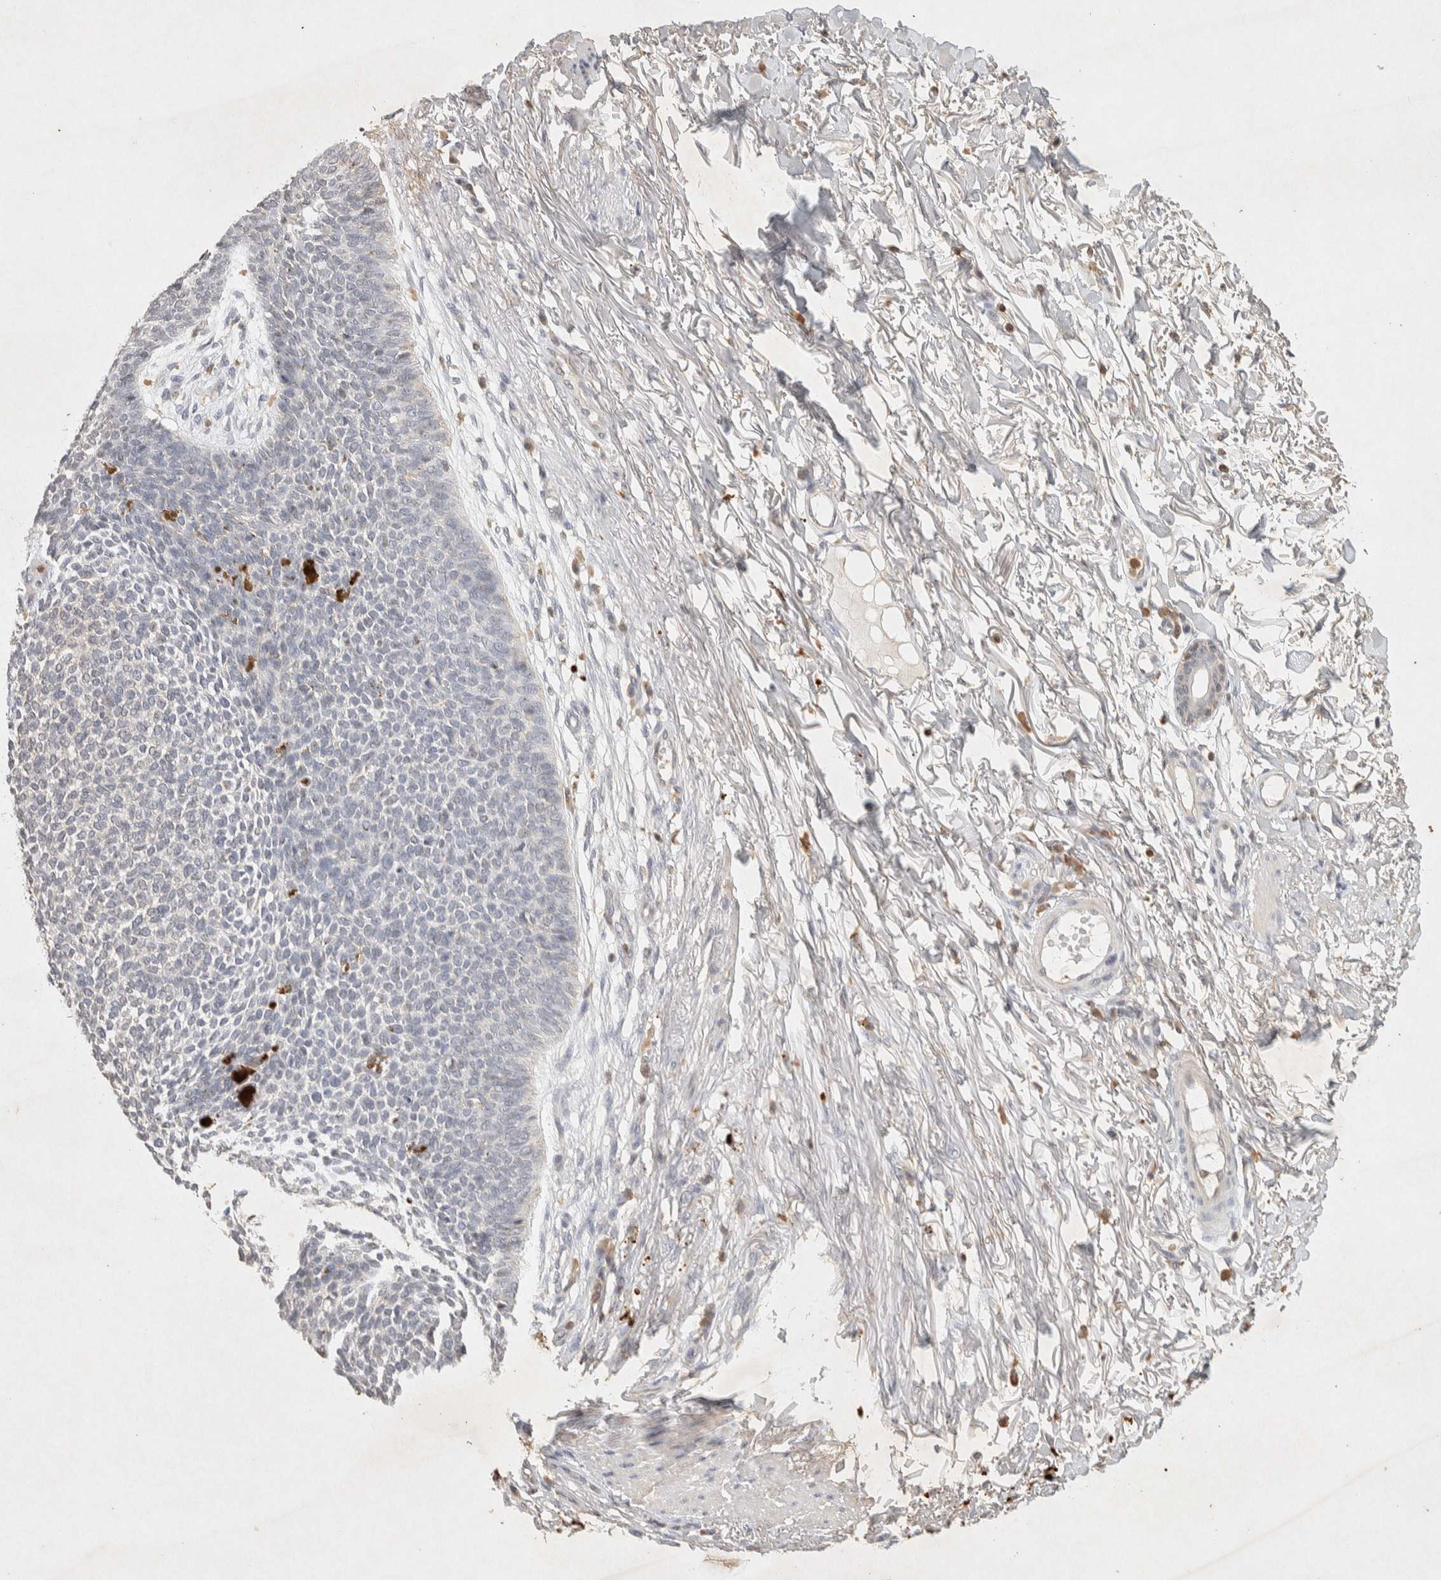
{"staining": {"intensity": "negative", "quantity": "none", "location": "none"}, "tissue": "skin cancer", "cell_type": "Tumor cells", "image_type": "cancer", "snomed": [{"axis": "morphology", "description": "Basal cell carcinoma"}, {"axis": "topography", "description": "Skin"}], "caption": "High magnification brightfield microscopy of skin cancer stained with DAB (3,3'-diaminobenzidine) (brown) and counterstained with hematoxylin (blue): tumor cells show no significant staining.", "gene": "RAC2", "patient": {"sex": "female", "age": 84}}